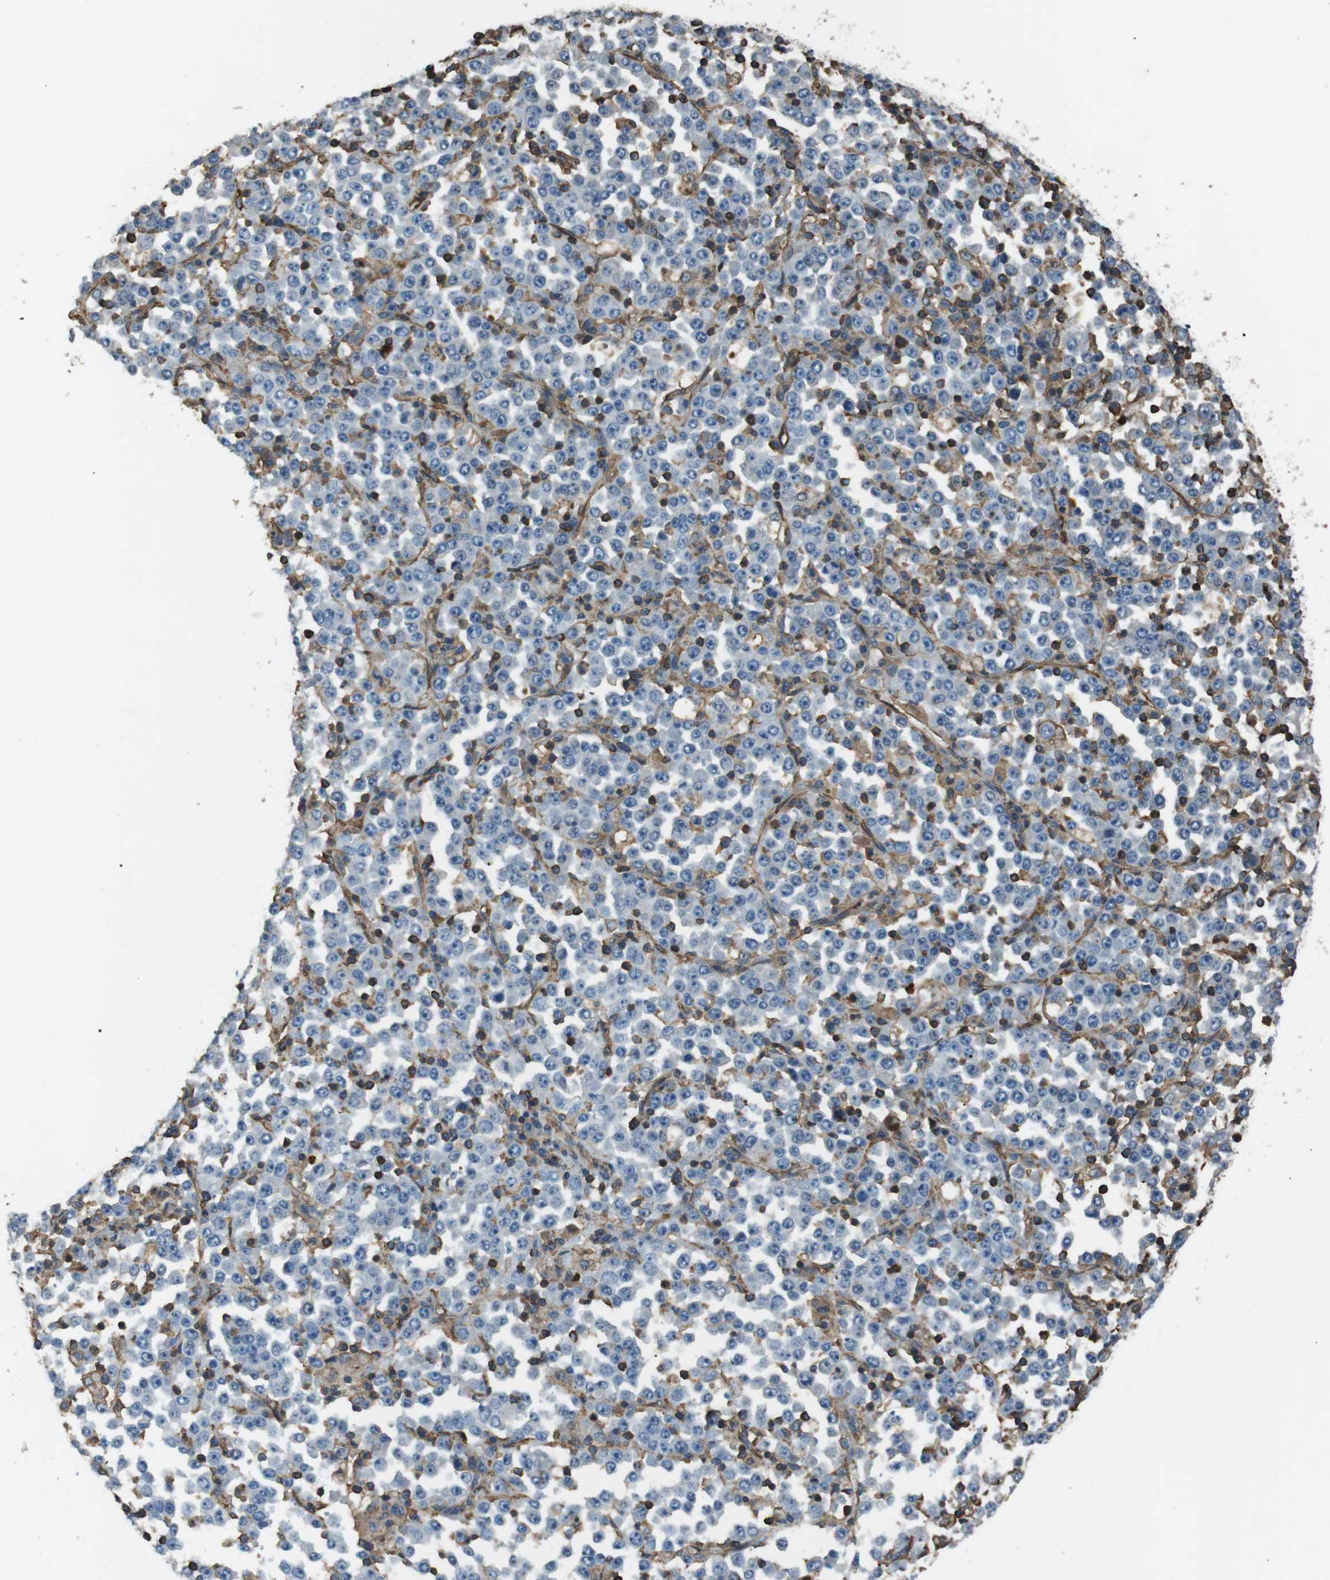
{"staining": {"intensity": "negative", "quantity": "none", "location": "none"}, "tissue": "stomach cancer", "cell_type": "Tumor cells", "image_type": "cancer", "snomed": [{"axis": "morphology", "description": "Normal tissue, NOS"}, {"axis": "morphology", "description": "Adenocarcinoma, NOS"}, {"axis": "topography", "description": "Stomach, upper"}, {"axis": "topography", "description": "Stomach"}], "caption": "High magnification brightfield microscopy of stomach cancer (adenocarcinoma) stained with DAB (brown) and counterstained with hematoxylin (blue): tumor cells show no significant expression. (Immunohistochemistry (ihc), brightfield microscopy, high magnification).", "gene": "FCAR", "patient": {"sex": "male", "age": 59}}